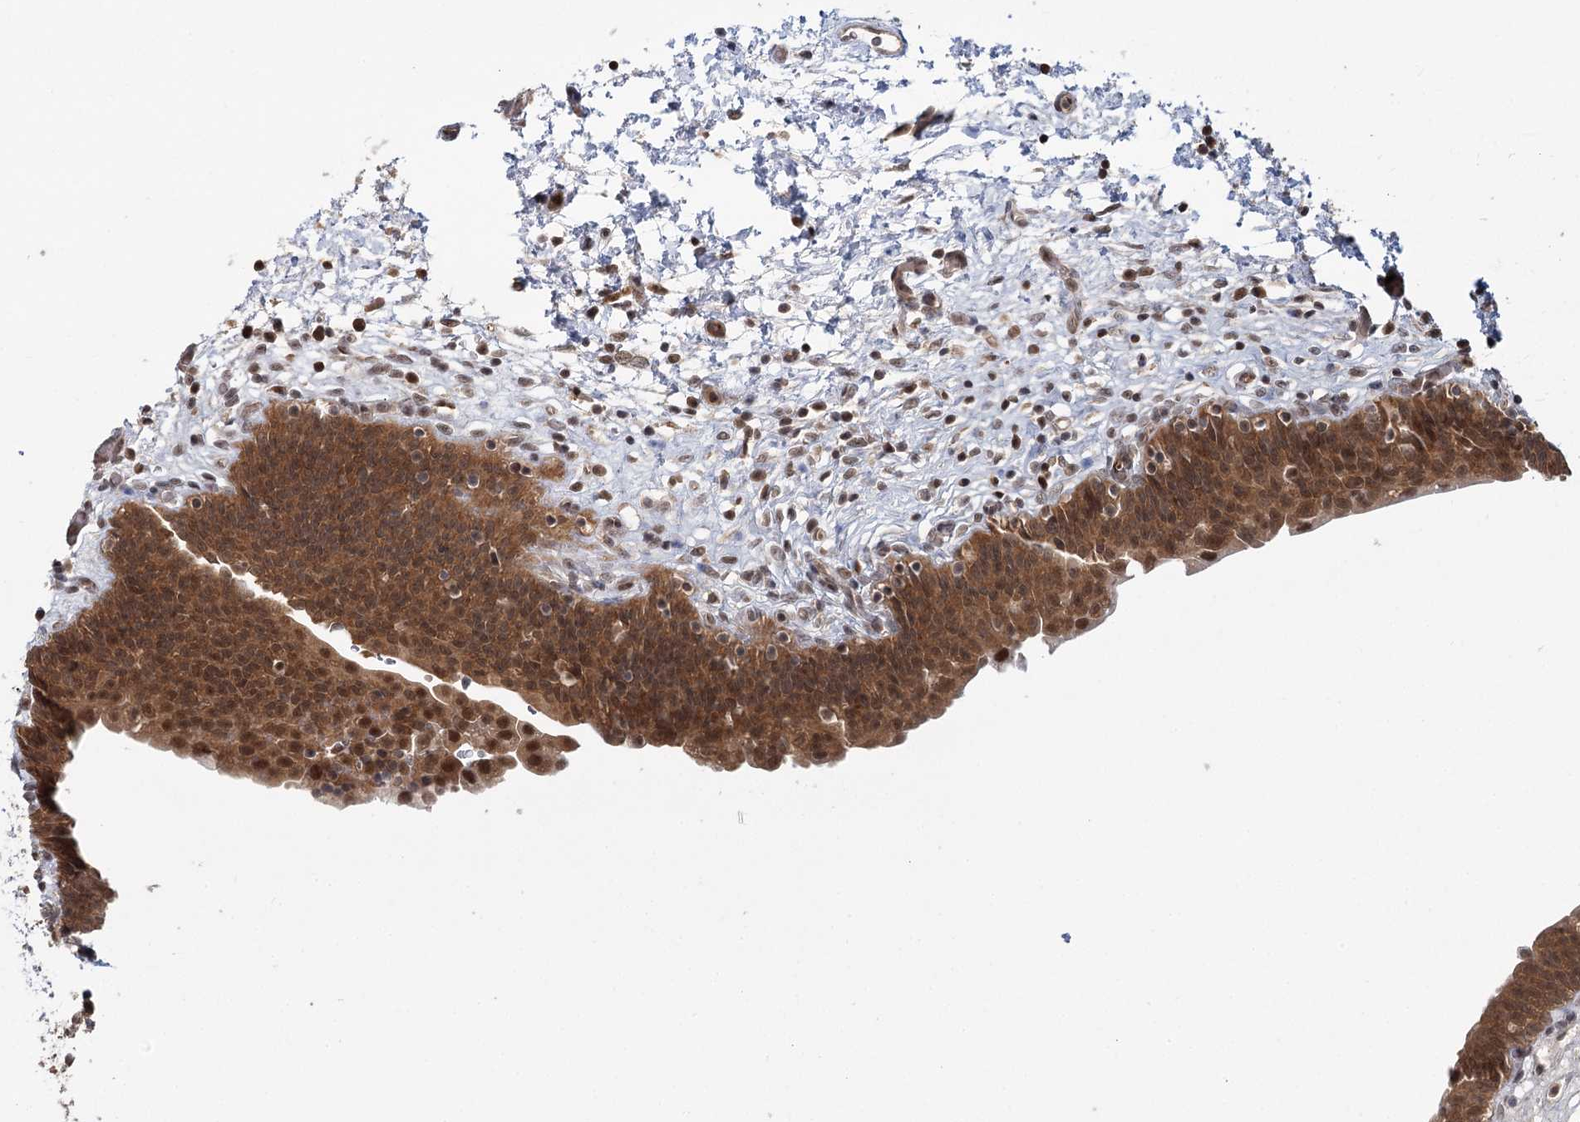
{"staining": {"intensity": "strong", "quantity": ">75%", "location": "cytoplasmic/membranous,nuclear"}, "tissue": "urinary bladder", "cell_type": "Urothelial cells", "image_type": "normal", "snomed": [{"axis": "morphology", "description": "Normal tissue, NOS"}, {"axis": "topography", "description": "Urinary bladder"}], "caption": "Strong cytoplasmic/membranous,nuclear expression for a protein is seen in approximately >75% of urothelial cells of normal urinary bladder using immunohistochemistry (IHC).", "gene": "N6AMT1", "patient": {"sex": "male", "age": 83}}